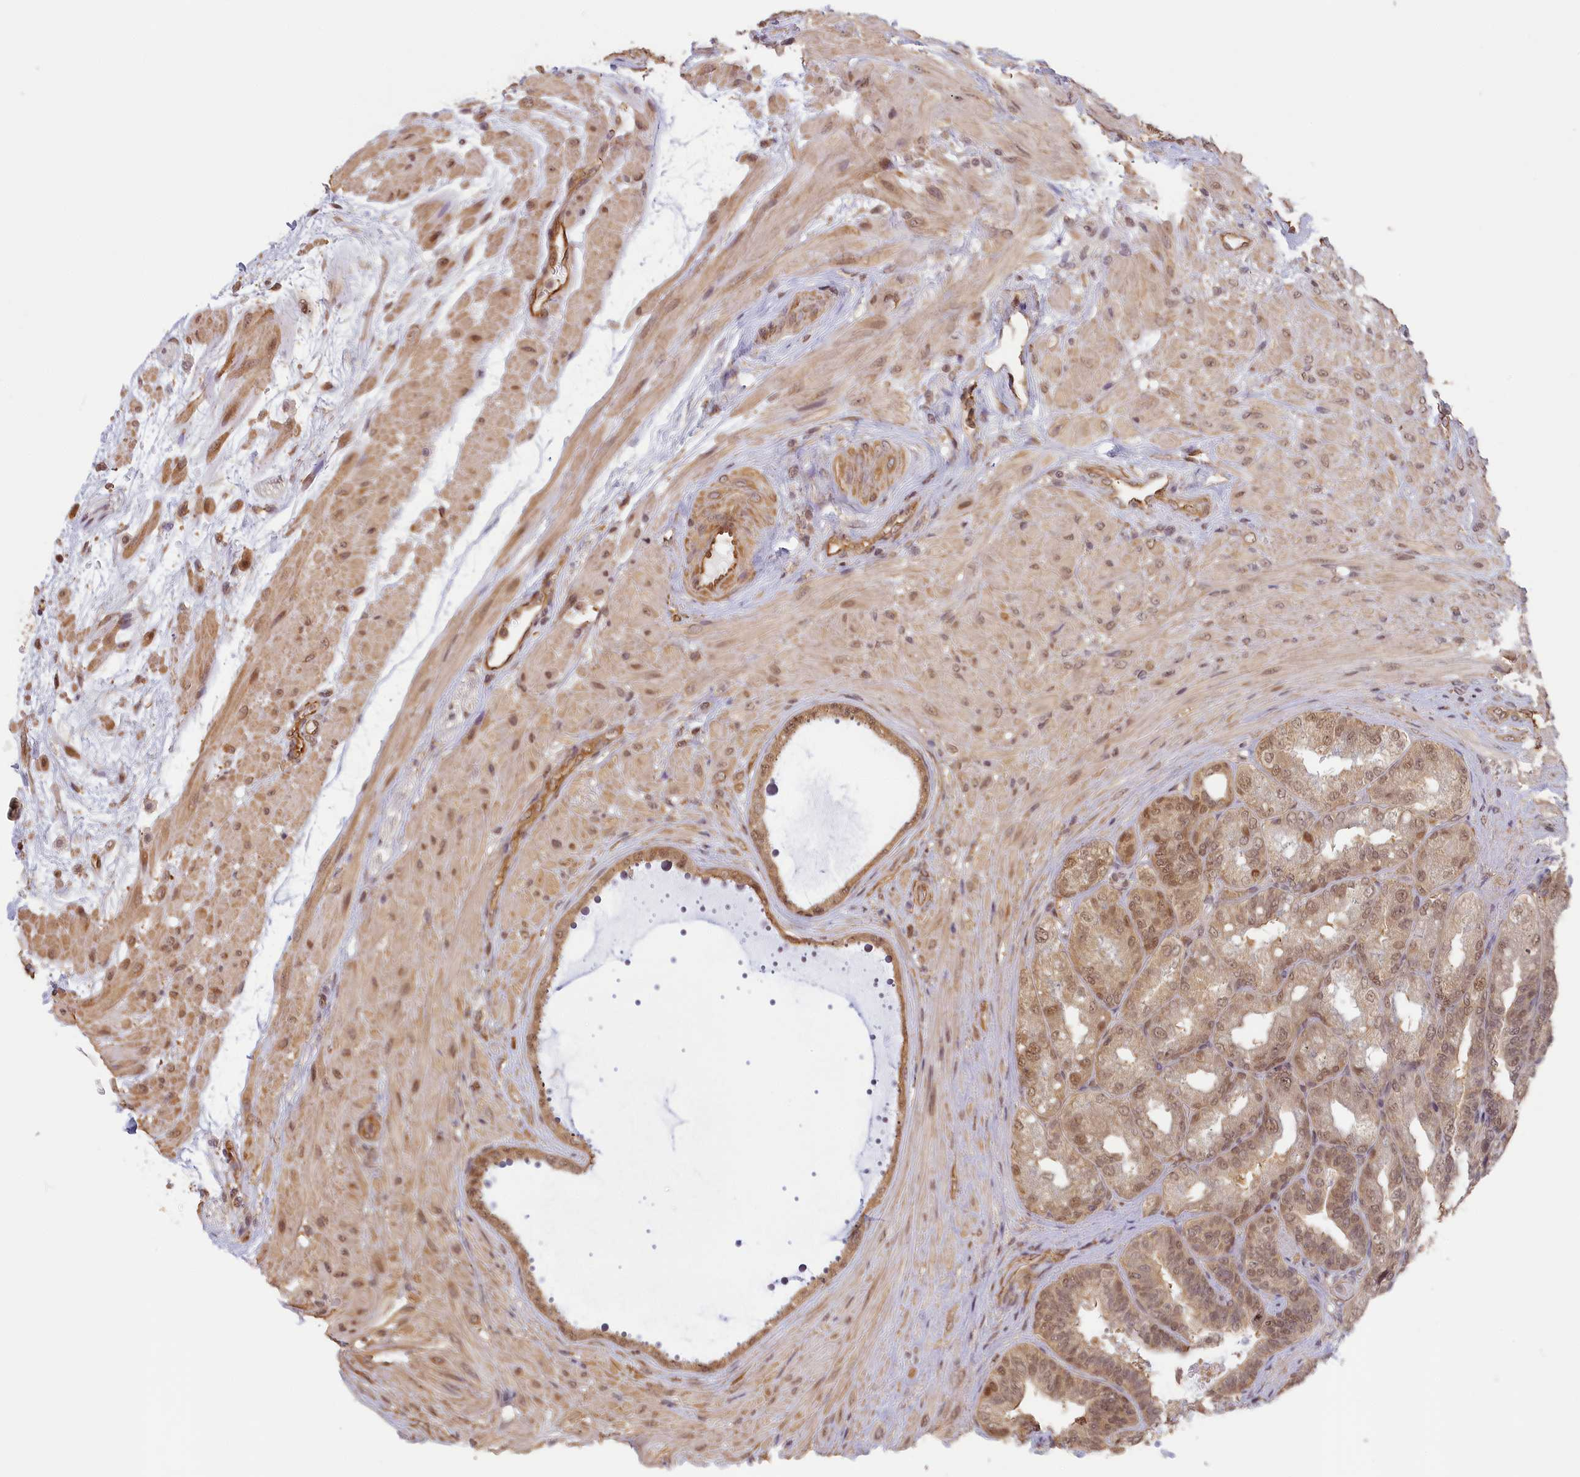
{"staining": {"intensity": "moderate", "quantity": ">75%", "location": "cytoplasmic/membranous,nuclear"}, "tissue": "seminal vesicle", "cell_type": "Glandular cells", "image_type": "normal", "snomed": [{"axis": "morphology", "description": "Normal tissue, NOS"}, {"axis": "topography", "description": "Seminal veicle"}, {"axis": "topography", "description": "Peripheral nerve tissue"}], "caption": "A micrograph of seminal vesicle stained for a protein exhibits moderate cytoplasmic/membranous,nuclear brown staining in glandular cells. (DAB (3,3'-diaminobenzidine) IHC, brown staining for protein, blue staining for nuclei).", "gene": "C19orf44", "patient": {"sex": "male", "age": 63}}